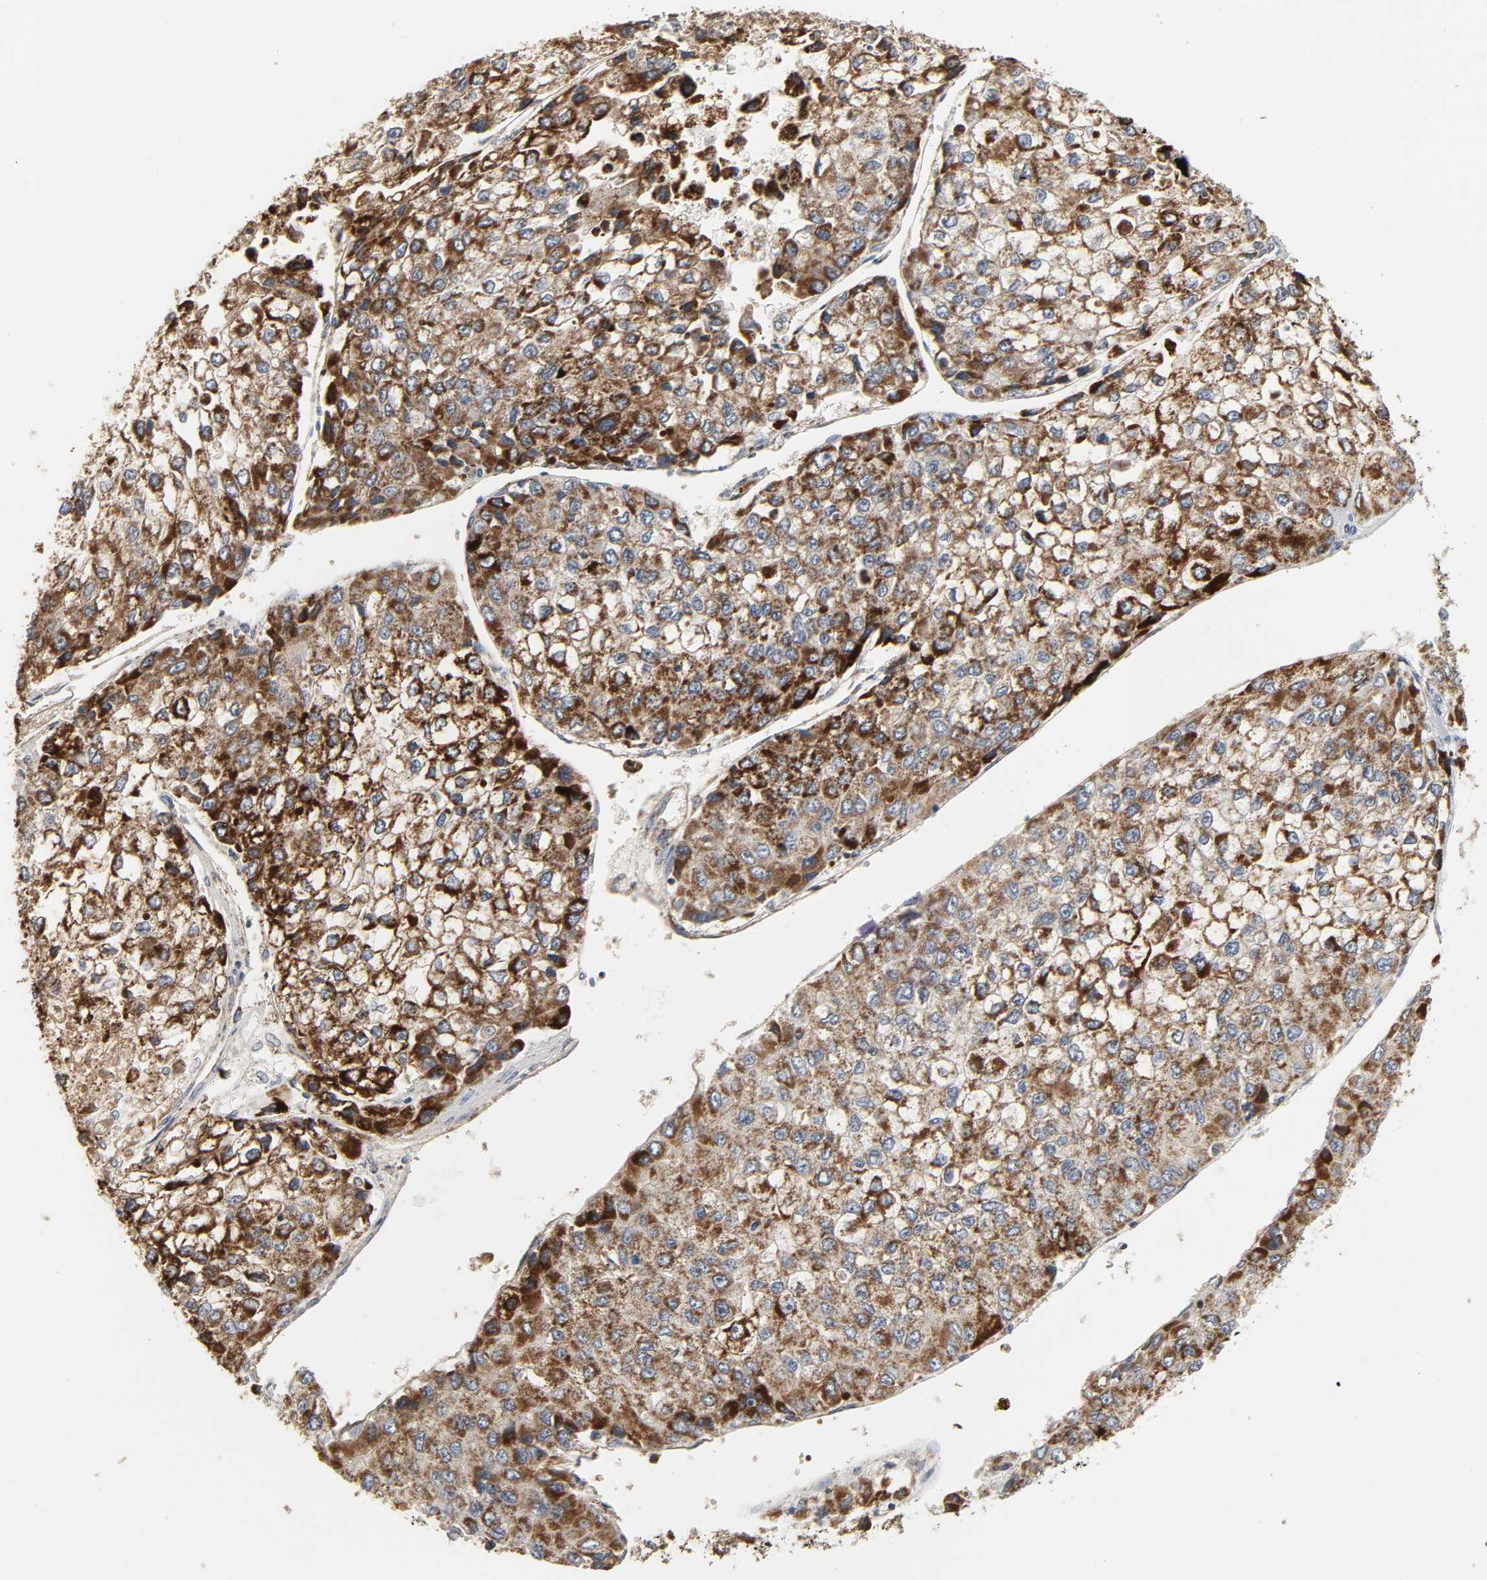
{"staining": {"intensity": "strong", "quantity": ">75%", "location": "cytoplasmic/membranous"}, "tissue": "liver cancer", "cell_type": "Tumor cells", "image_type": "cancer", "snomed": [{"axis": "morphology", "description": "Carcinoma, Hepatocellular, NOS"}, {"axis": "topography", "description": "Liver"}], "caption": "This histopathology image exhibits immunohistochemistry staining of liver cancer (hepatocellular carcinoma), with high strong cytoplasmic/membranous expression in approximately >75% of tumor cells.", "gene": "ACAT1", "patient": {"sex": "female", "age": 66}}